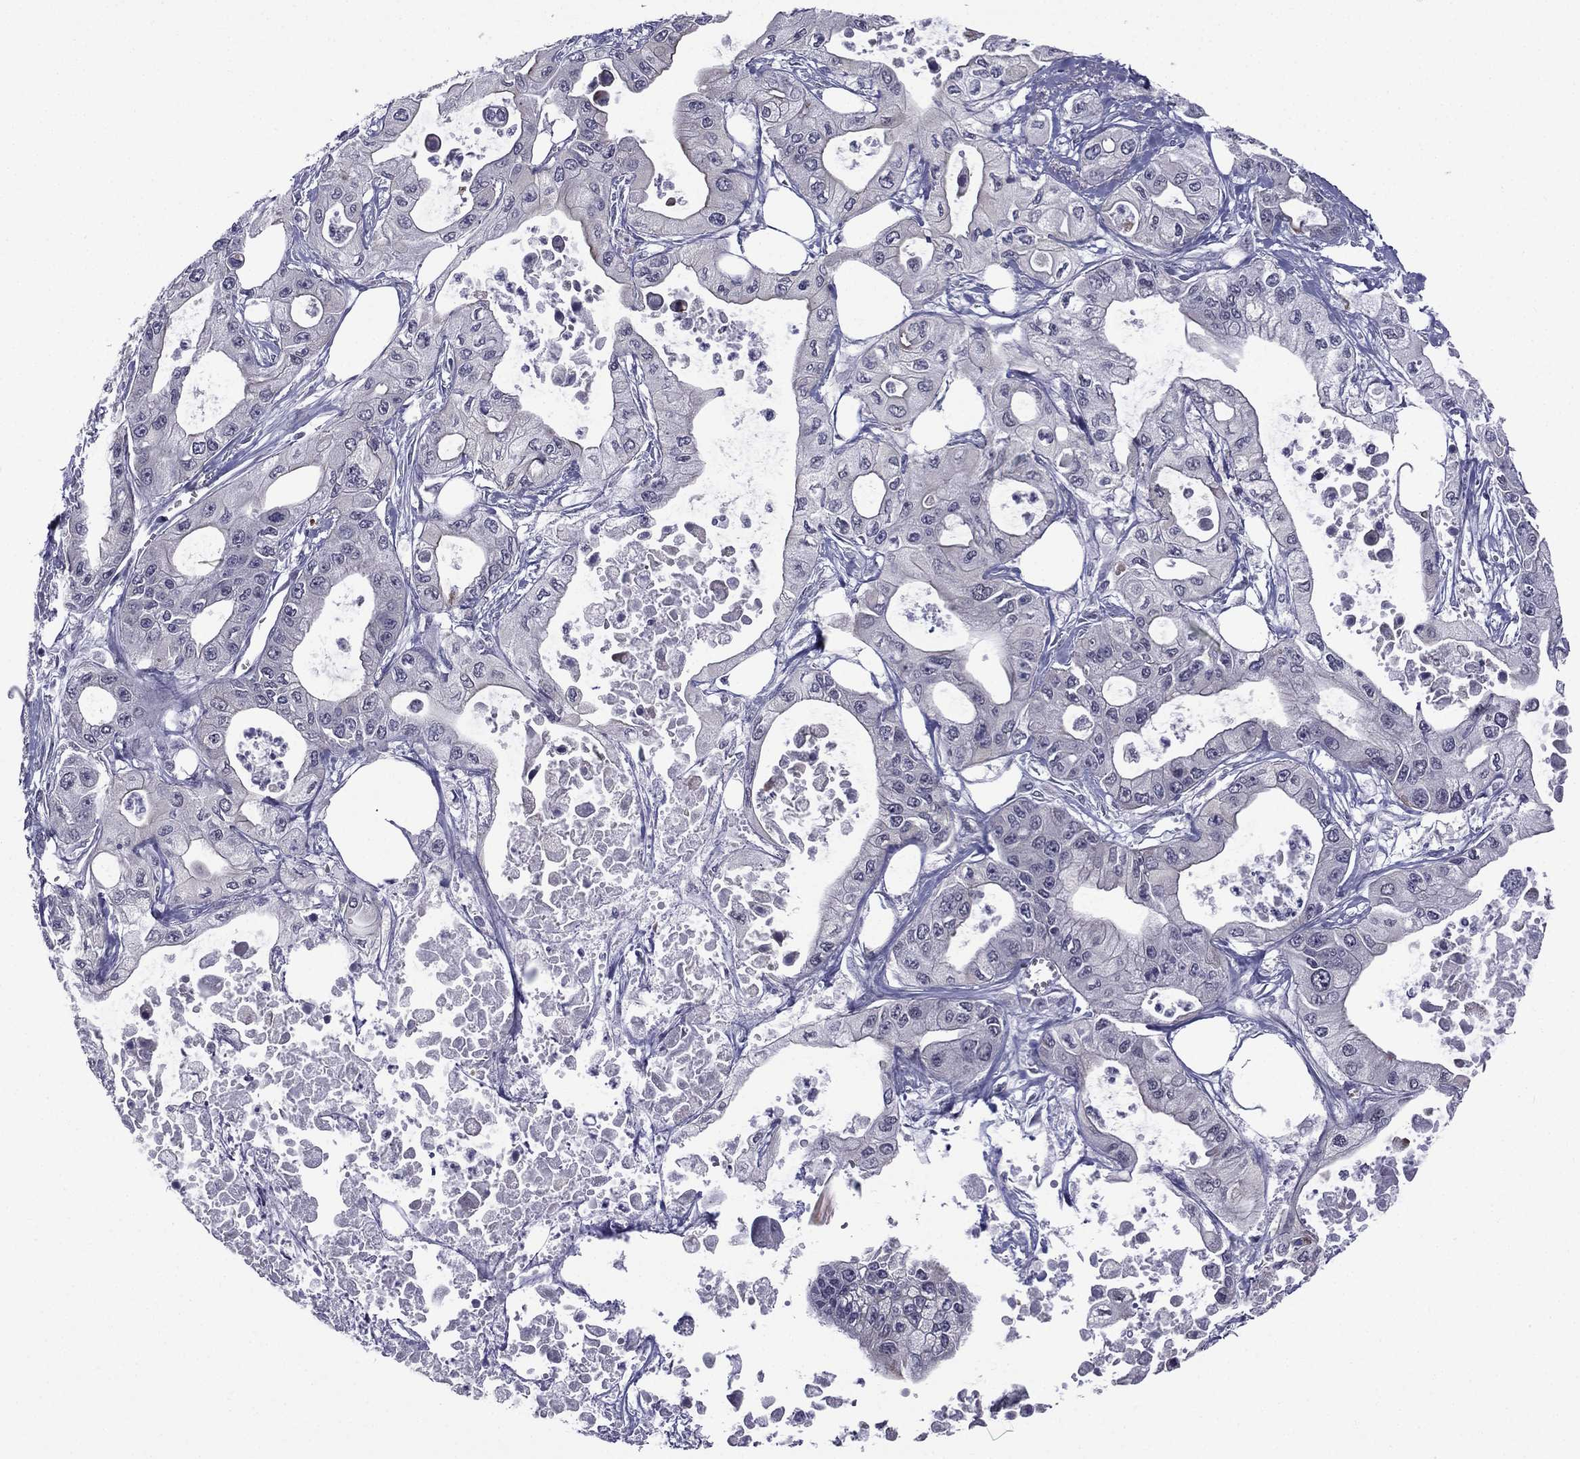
{"staining": {"intensity": "negative", "quantity": "none", "location": "none"}, "tissue": "pancreatic cancer", "cell_type": "Tumor cells", "image_type": "cancer", "snomed": [{"axis": "morphology", "description": "Adenocarcinoma, NOS"}, {"axis": "topography", "description": "Pancreas"}], "caption": "Immunohistochemistry (IHC) micrograph of human pancreatic cancer stained for a protein (brown), which displays no positivity in tumor cells.", "gene": "ACTRT2", "patient": {"sex": "male", "age": 70}}